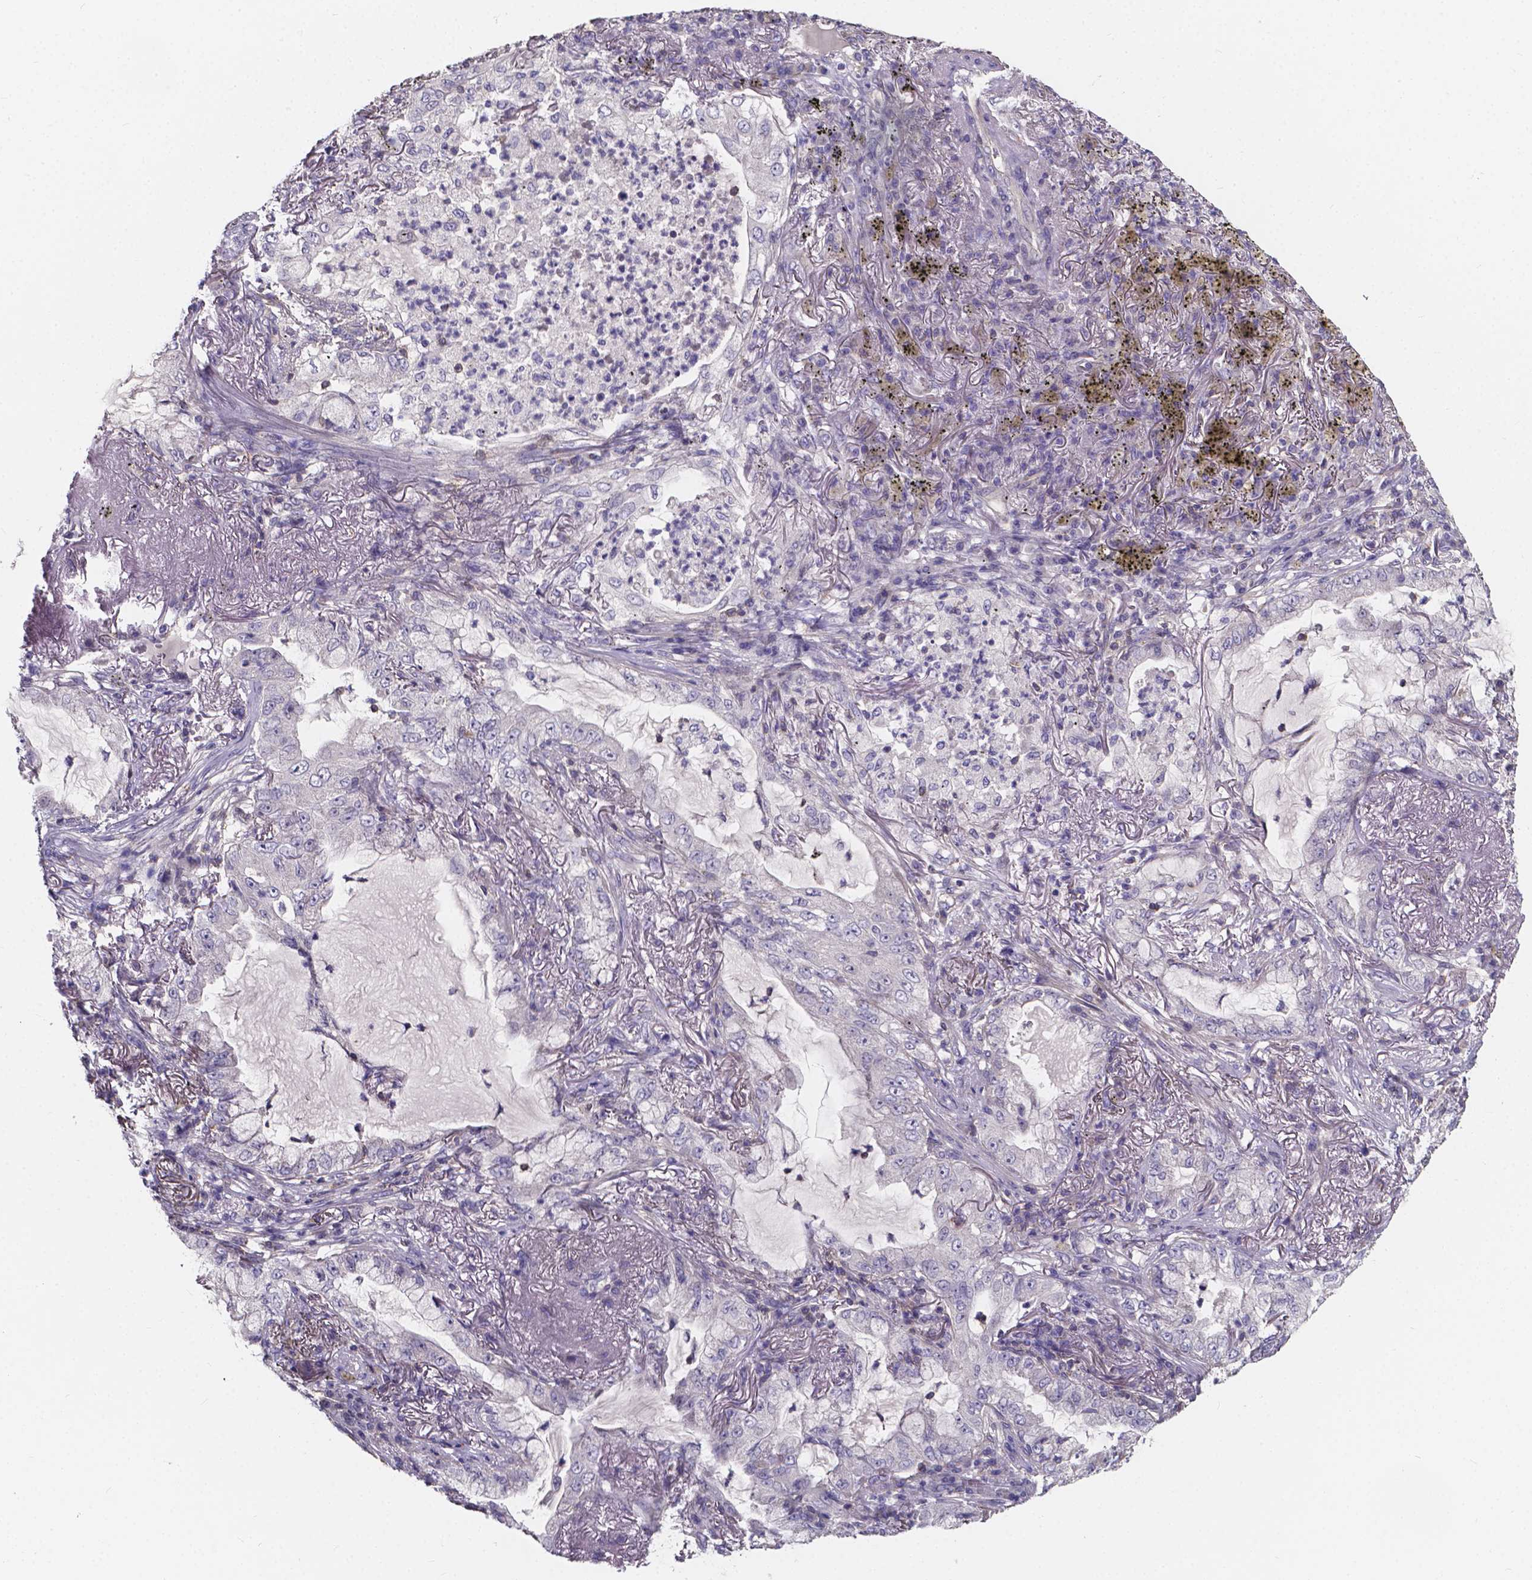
{"staining": {"intensity": "negative", "quantity": "none", "location": "none"}, "tissue": "lung cancer", "cell_type": "Tumor cells", "image_type": "cancer", "snomed": [{"axis": "morphology", "description": "Adenocarcinoma, NOS"}, {"axis": "topography", "description": "Lung"}], "caption": "High magnification brightfield microscopy of lung cancer stained with DAB (3,3'-diaminobenzidine) (brown) and counterstained with hematoxylin (blue): tumor cells show no significant staining.", "gene": "THEMIS", "patient": {"sex": "female", "age": 73}}